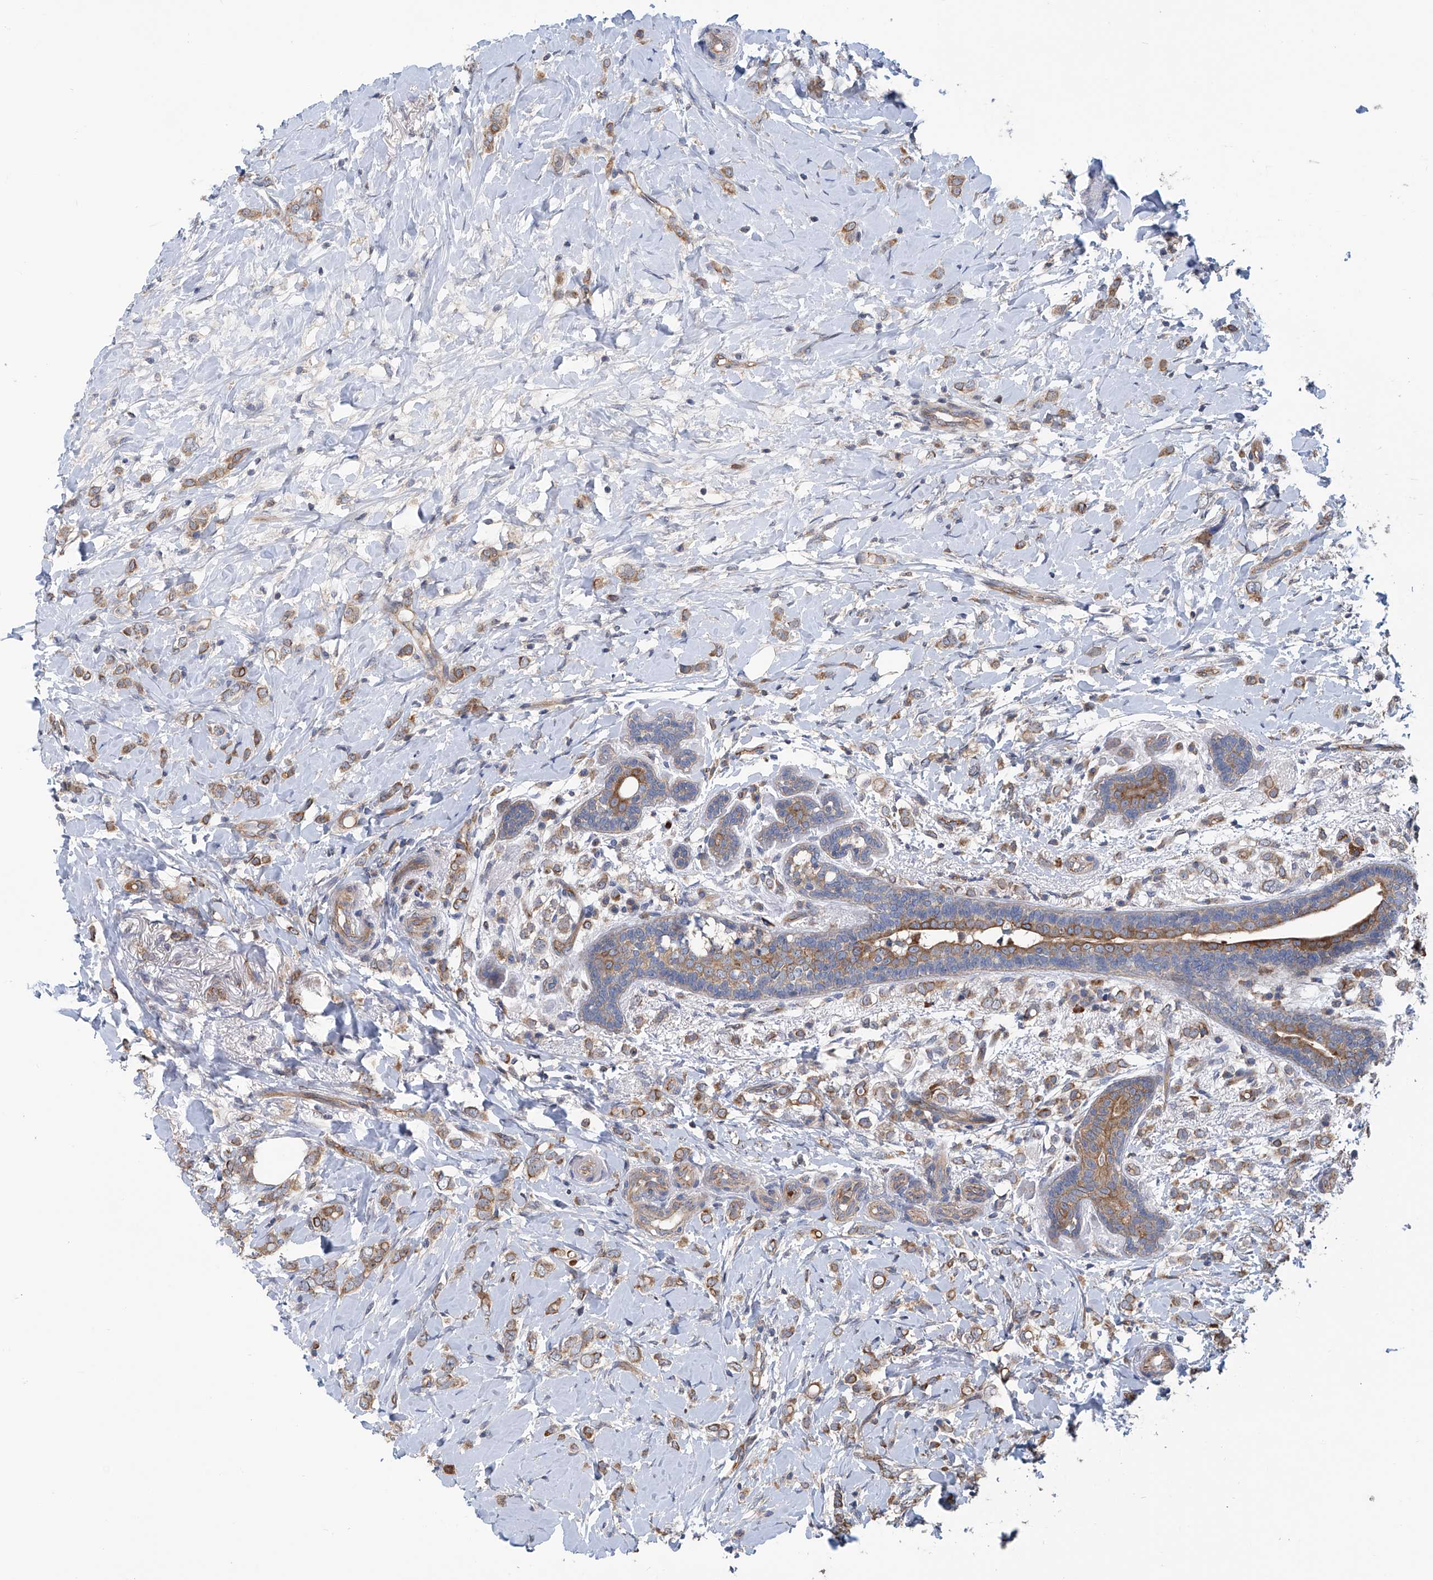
{"staining": {"intensity": "moderate", "quantity": ">75%", "location": "cytoplasmic/membranous"}, "tissue": "breast cancer", "cell_type": "Tumor cells", "image_type": "cancer", "snomed": [{"axis": "morphology", "description": "Normal tissue, NOS"}, {"axis": "morphology", "description": "Lobular carcinoma"}, {"axis": "topography", "description": "Breast"}], "caption": "This image exhibits IHC staining of breast cancer (lobular carcinoma), with medium moderate cytoplasmic/membranous staining in approximately >75% of tumor cells.", "gene": "EIF2D", "patient": {"sex": "female", "age": 47}}